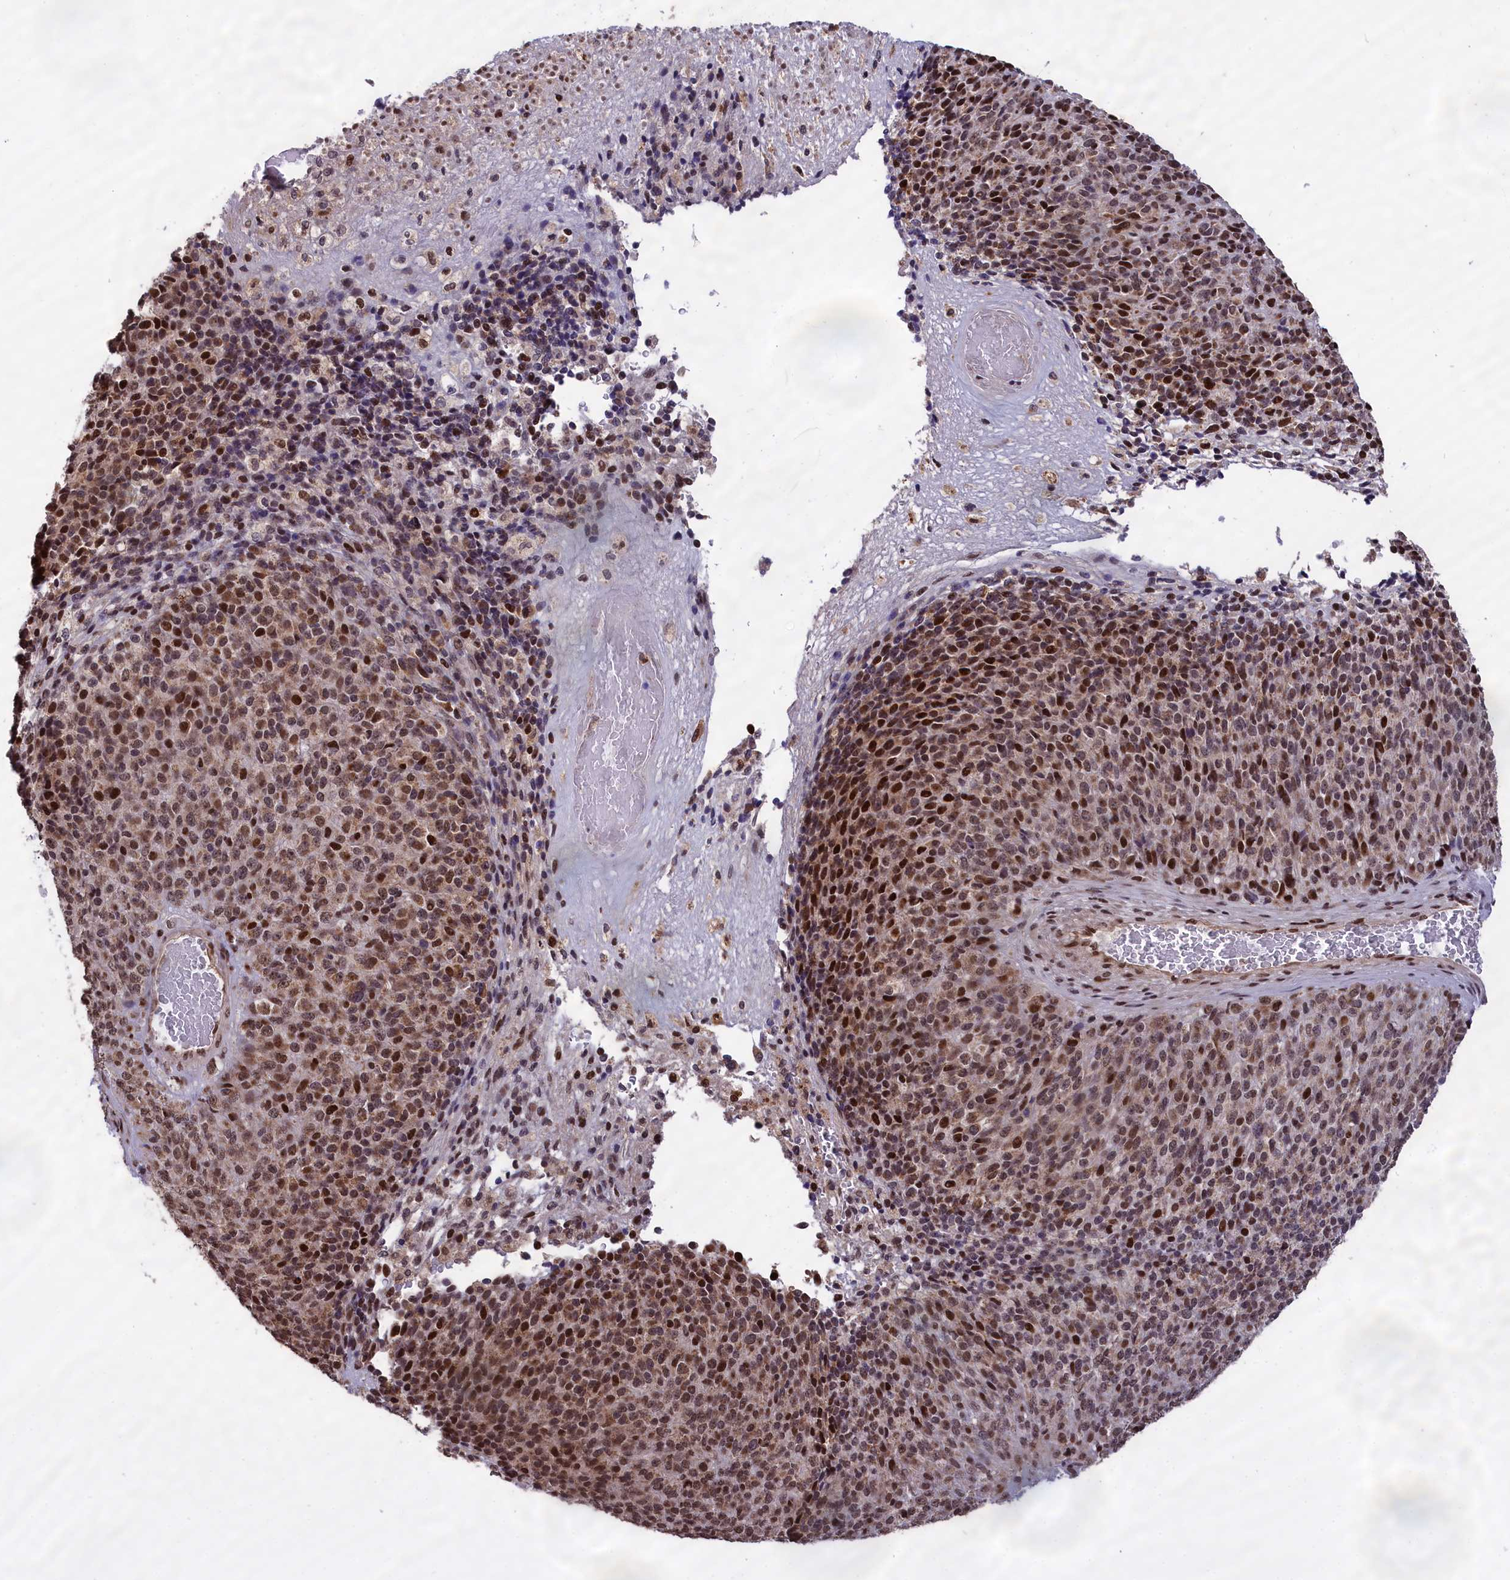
{"staining": {"intensity": "moderate", "quantity": ">75%", "location": "nuclear"}, "tissue": "melanoma", "cell_type": "Tumor cells", "image_type": "cancer", "snomed": [{"axis": "morphology", "description": "Malignant melanoma, Metastatic site"}, {"axis": "topography", "description": "Brain"}], "caption": "Malignant melanoma (metastatic site) tissue displays moderate nuclear positivity in approximately >75% of tumor cells", "gene": "RELB", "patient": {"sex": "female", "age": 56}}